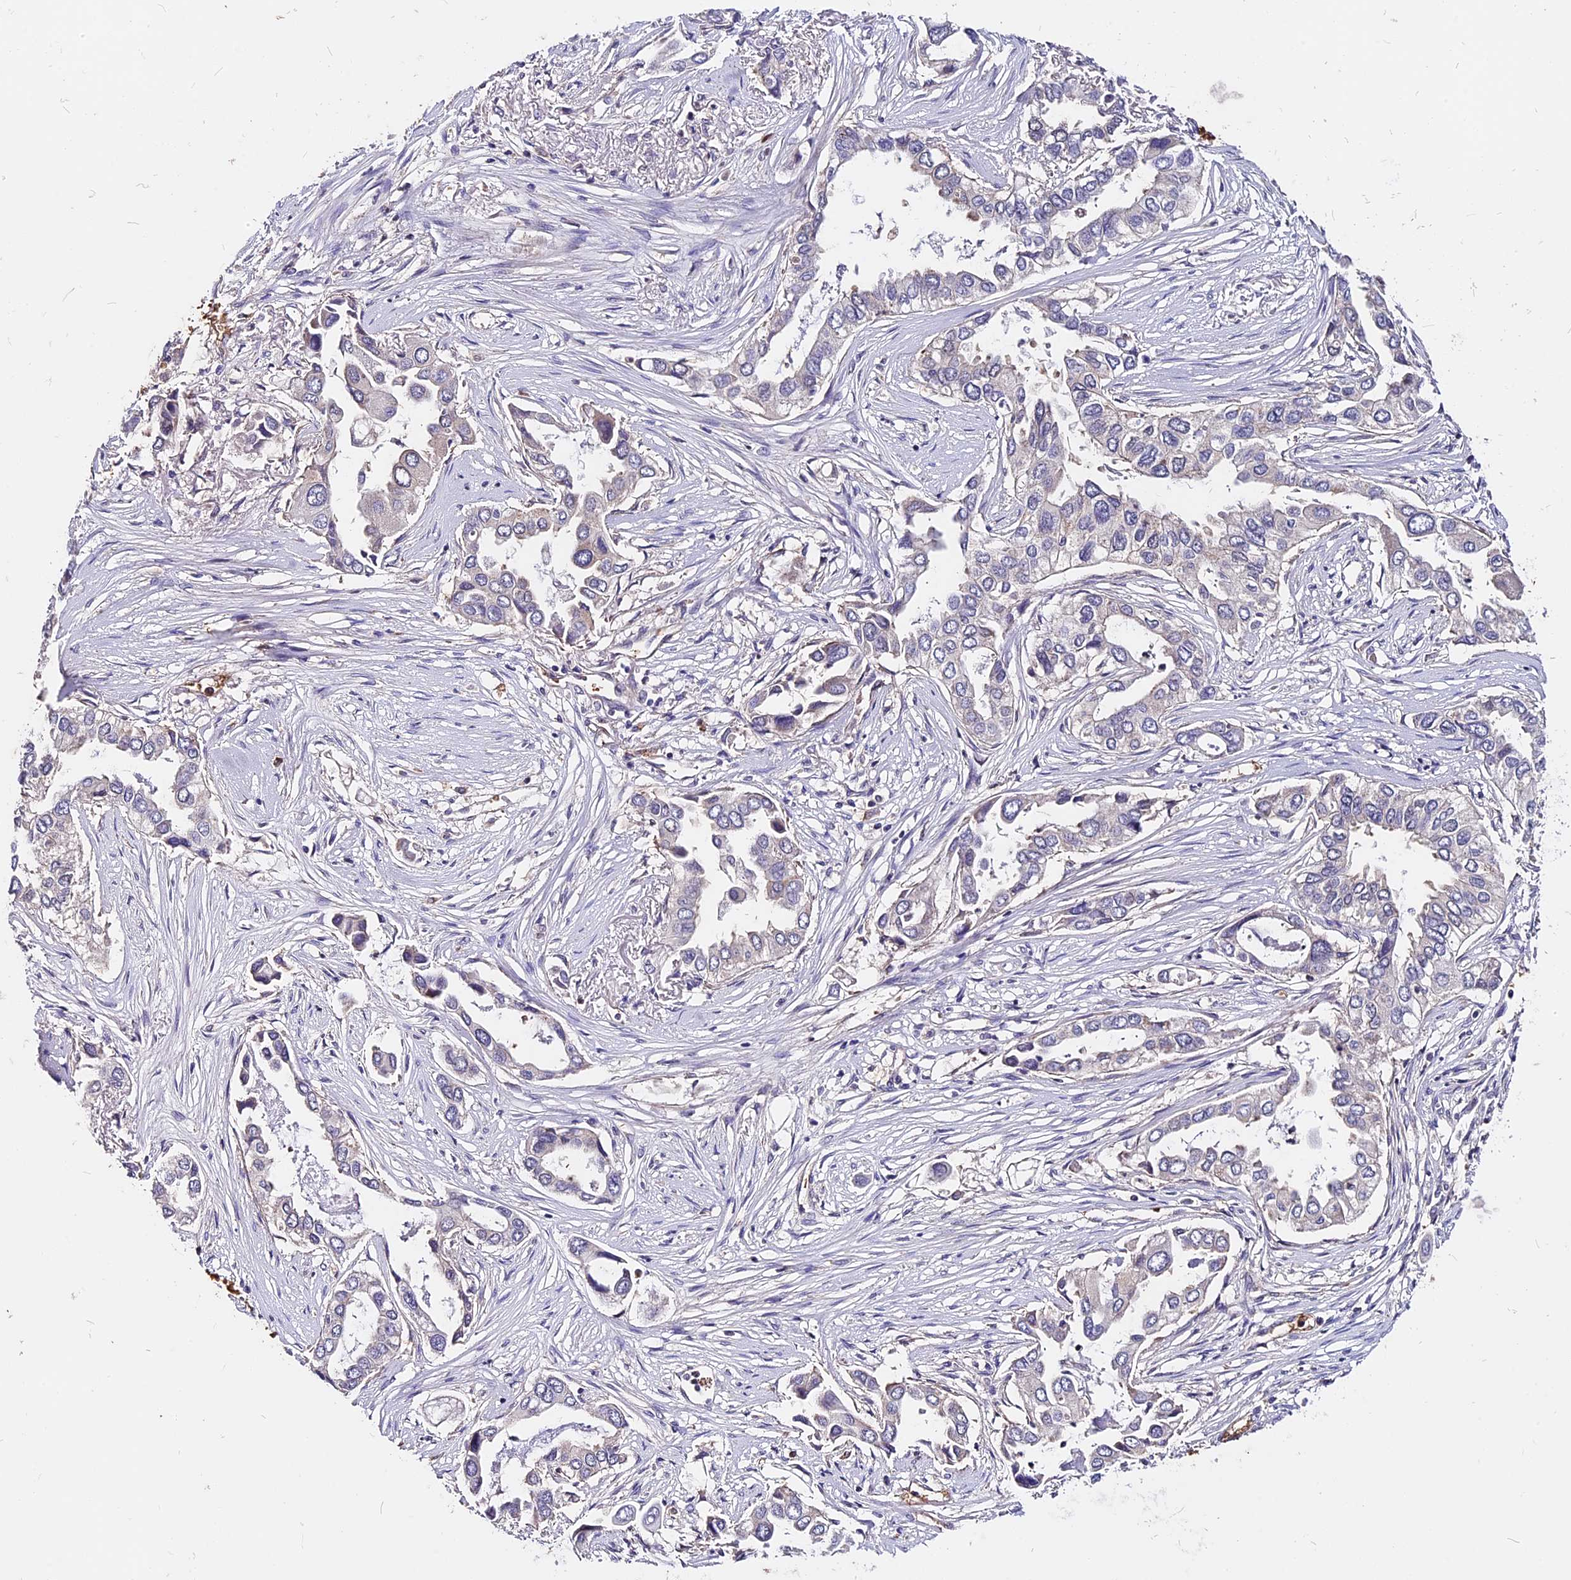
{"staining": {"intensity": "negative", "quantity": "none", "location": "none"}, "tissue": "lung cancer", "cell_type": "Tumor cells", "image_type": "cancer", "snomed": [{"axis": "morphology", "description": "Adenocarcinoma, NOS"}, {"axis": "topography", "description": "Lung"}], "caption": "Immunohistochemistry histopathology image of adenocarcinoma (lung) stained for a protein (brown), which shows no expression in tumor cells. The staining was performed using DAB to visualize the protein expression in brown, while the nuclei were stained in blue with hematoxylin (Magnification: 20x).", "gene": "ZC3H10", "patient": {"sex": "female", "age": 76}}